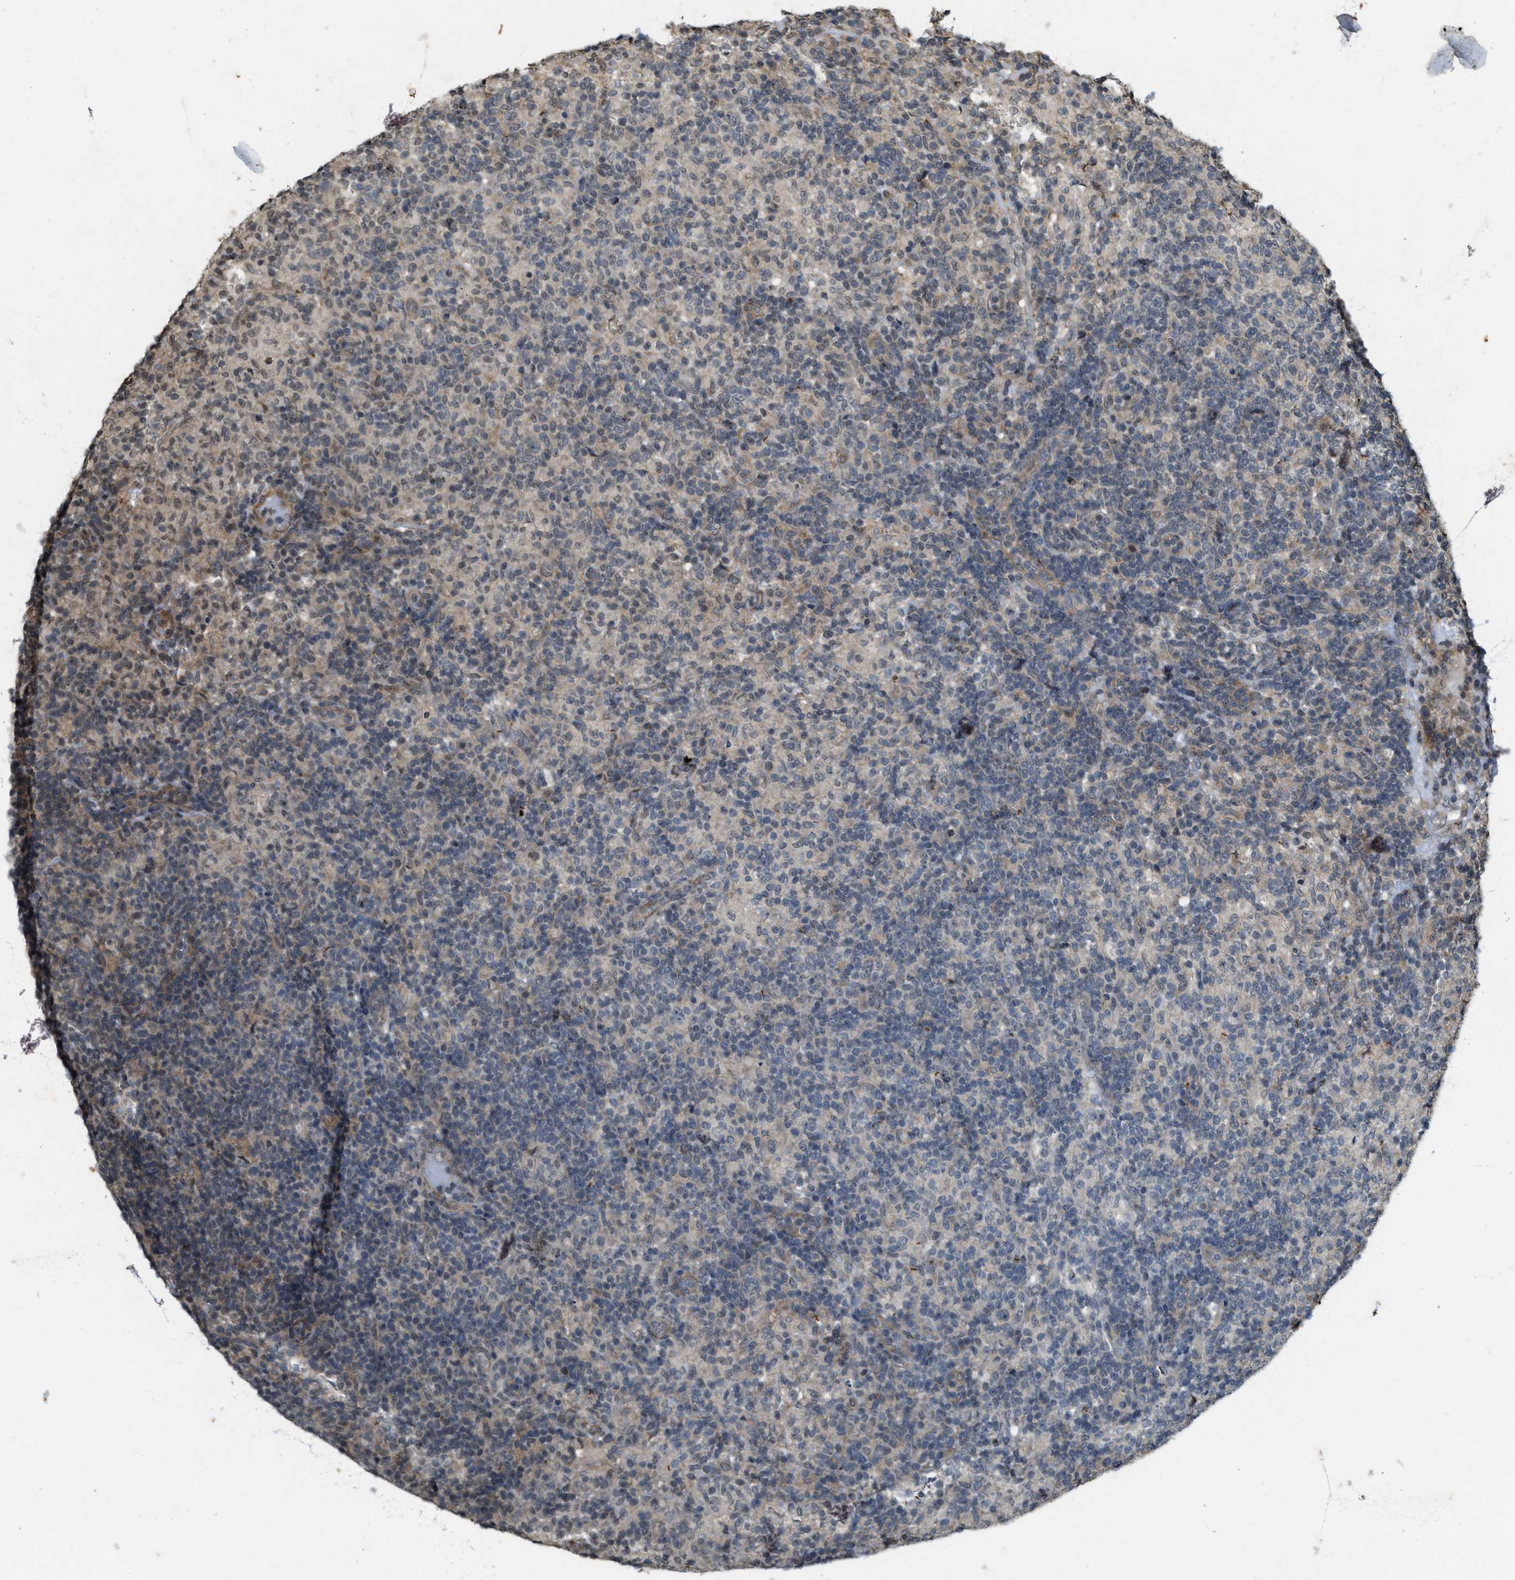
{"staining": {"intensity": "negative", "quantity": "none", "location": "none"}, "tissue": "lymphoma", "cell_type": "Tumor cells", "image_type": "cancer", "snomed": [{"axis": "morphology", "description": "Hodgkin's disease, NOS"}, {"axis": "topography", "description": "Lymph node"}], "caption": "Histopathology image shows no significant protein staining in tumor cells of Hodgkin's disease. Nuclei are stained in blue.", "gene": "KIF21A", "patient": {"sex": "male", "age": 70}}